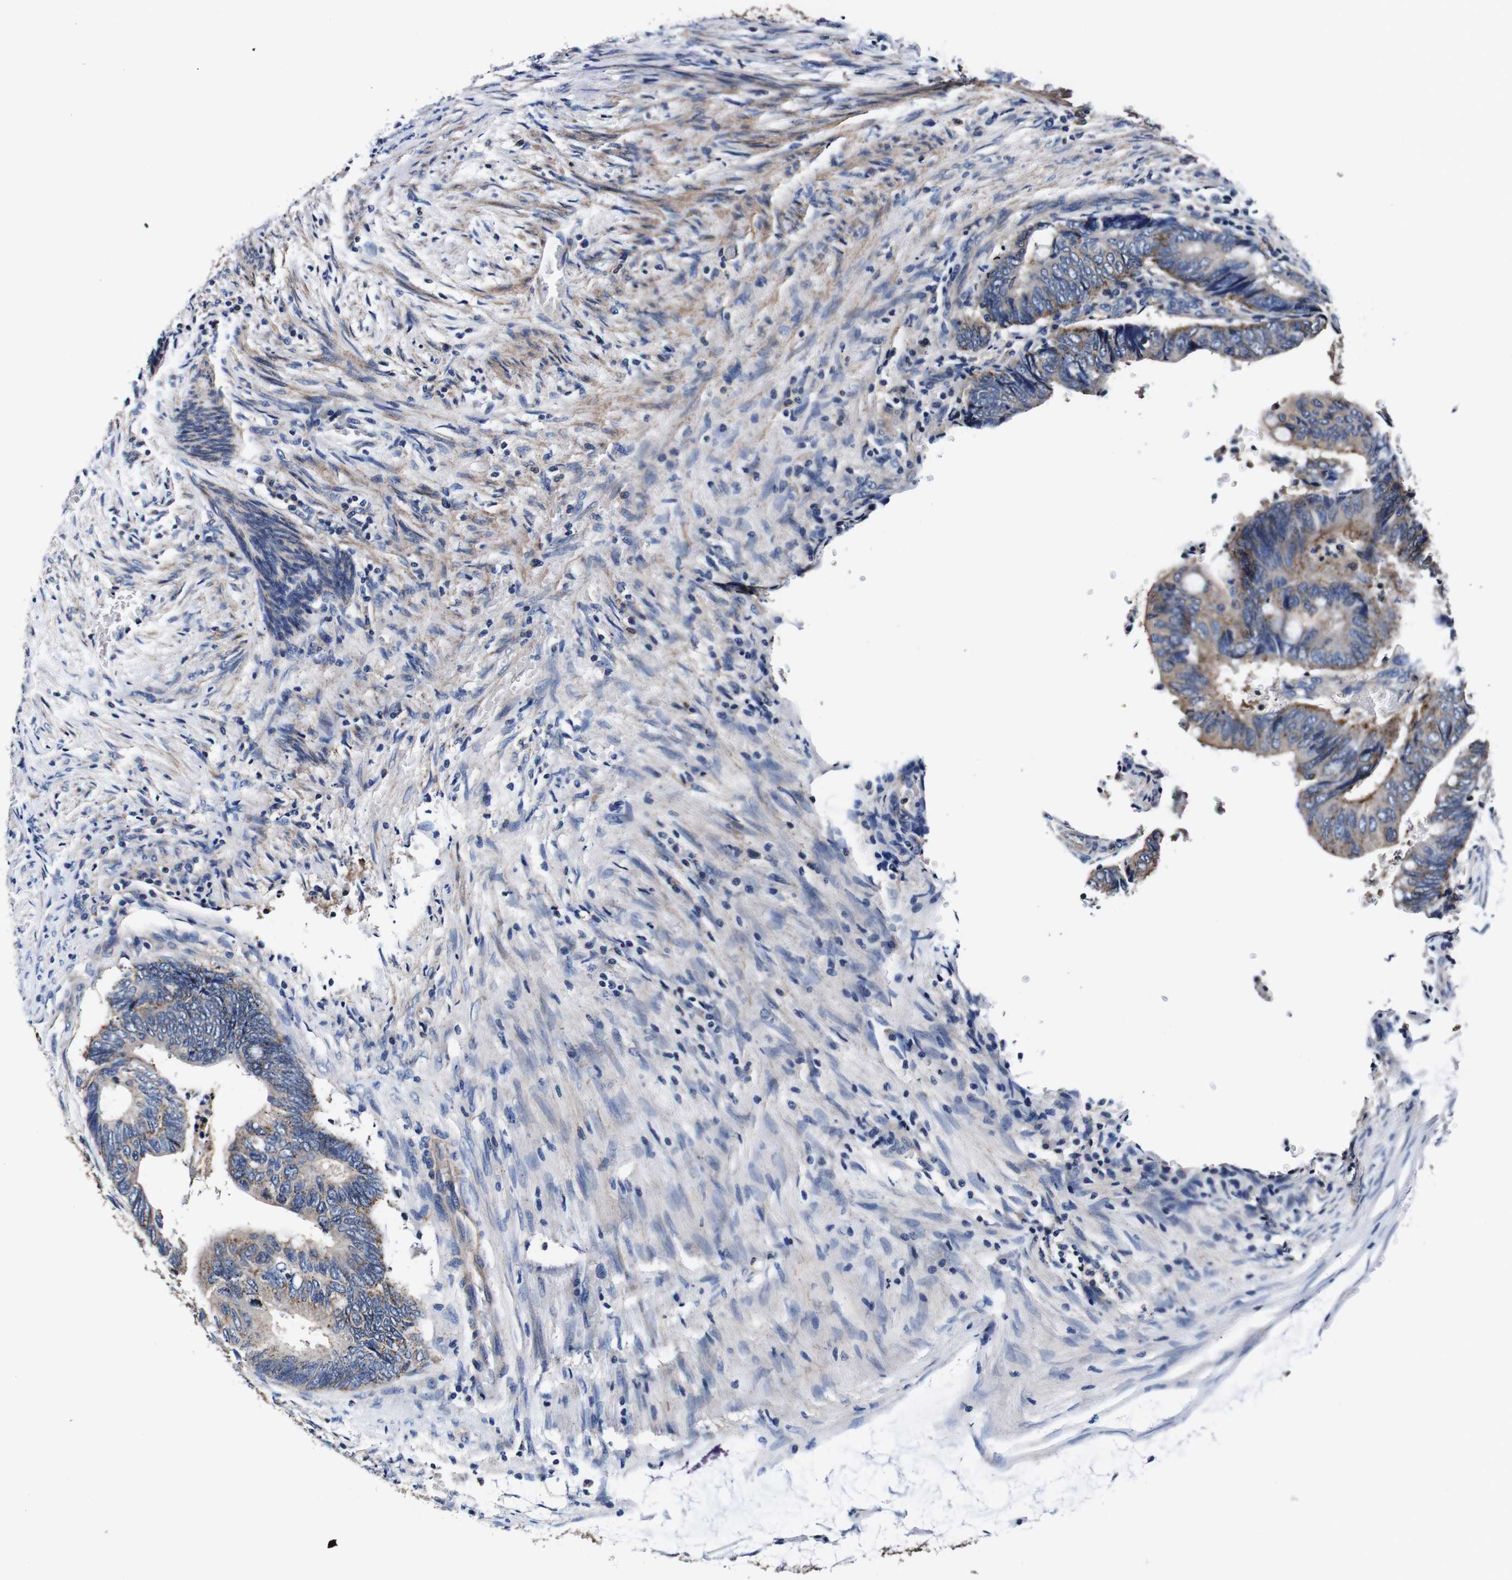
{"staining": {"intensity": "moderate", "quantity": "25%-75%", "location": "cytoplasmic/membranous"}, "tissue": "colorectal cancer", "cell_type": "Tumor cells", "image_type": "cancer", "snomed": [{"axis": "morphology", "description": "Normal tissue, NOS"}, {"axis": "morphology", "description": "Adenocarcinoma, NOS"}, {"axis": "topography", "description": "Rectum"}, {"axis": "topography", "description": "Peripheral nerve tissue"}], "caption": "Immunohistochemistry (IHC) (DAB) staining of human adenocarcinoma (colorectal) displays moderate cytoplasmic/membranous protein expression in approximately 25%-75% of tumor cells.", "gene": "PDCD6IP", "patient": {"sex": "male", "age": 92}}